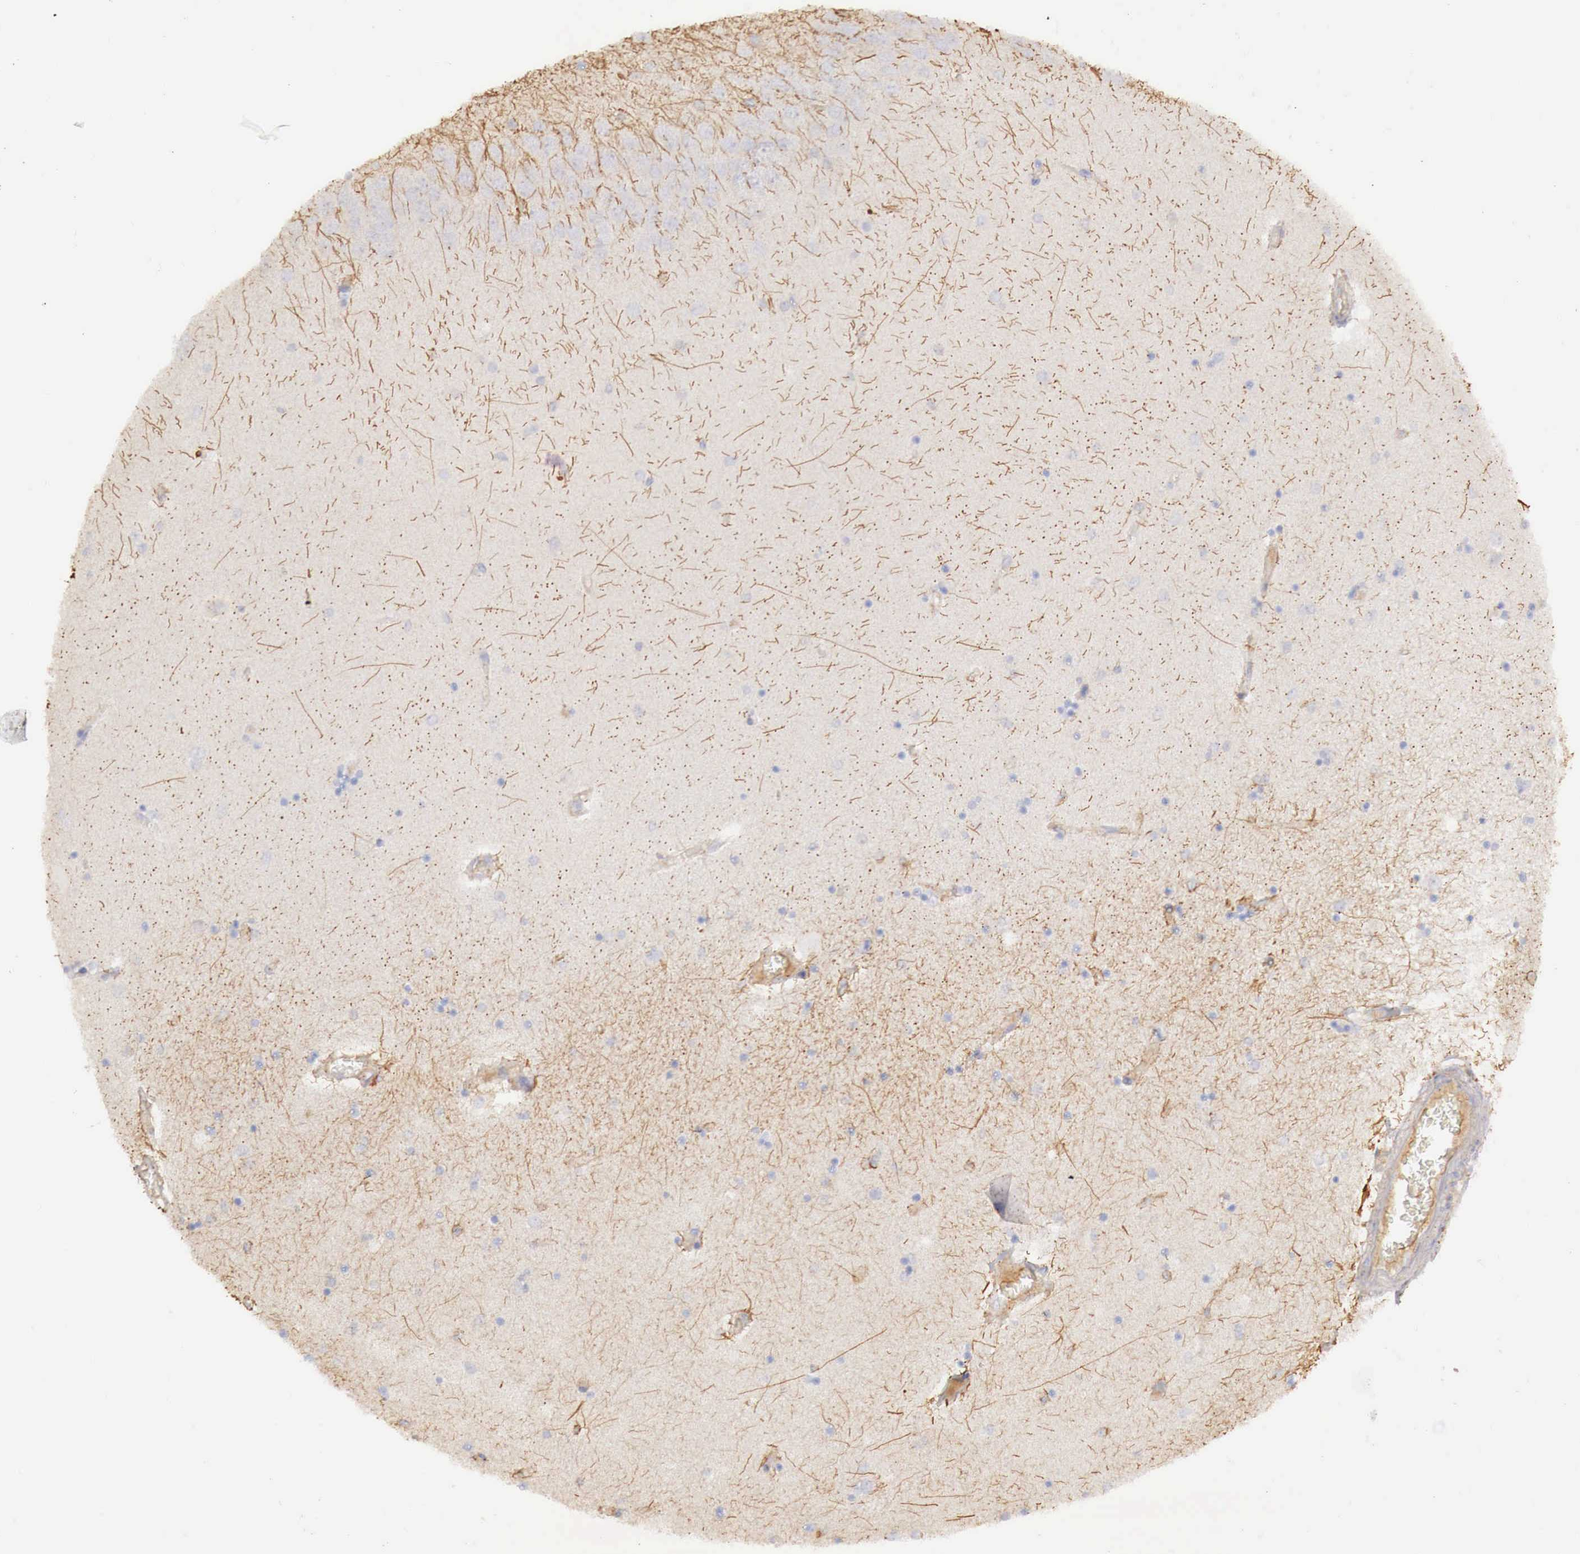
{"staining": {"intensity": "negative", "quantity": "none", "location": "none"}, "tissue": "hippocampus", "cell_type": "Glial cells", "image_type": "normal", "snomed": [{"axis": "morphology", "description": "Normal tissue, NOS"}, {"axis": "topography", "description": "Hippocampus"}], "caption": "The micrograph reveals no staining of glial cells in unremarkable hippocampus. The staining was performed using DAB to visualize the protein expression in brown, while the nuclei were stained in blue with hematoxylin (Magnification: 20x).", "gene": "KLHDC7B", "patient": {"sex": "female", "age": 54}}